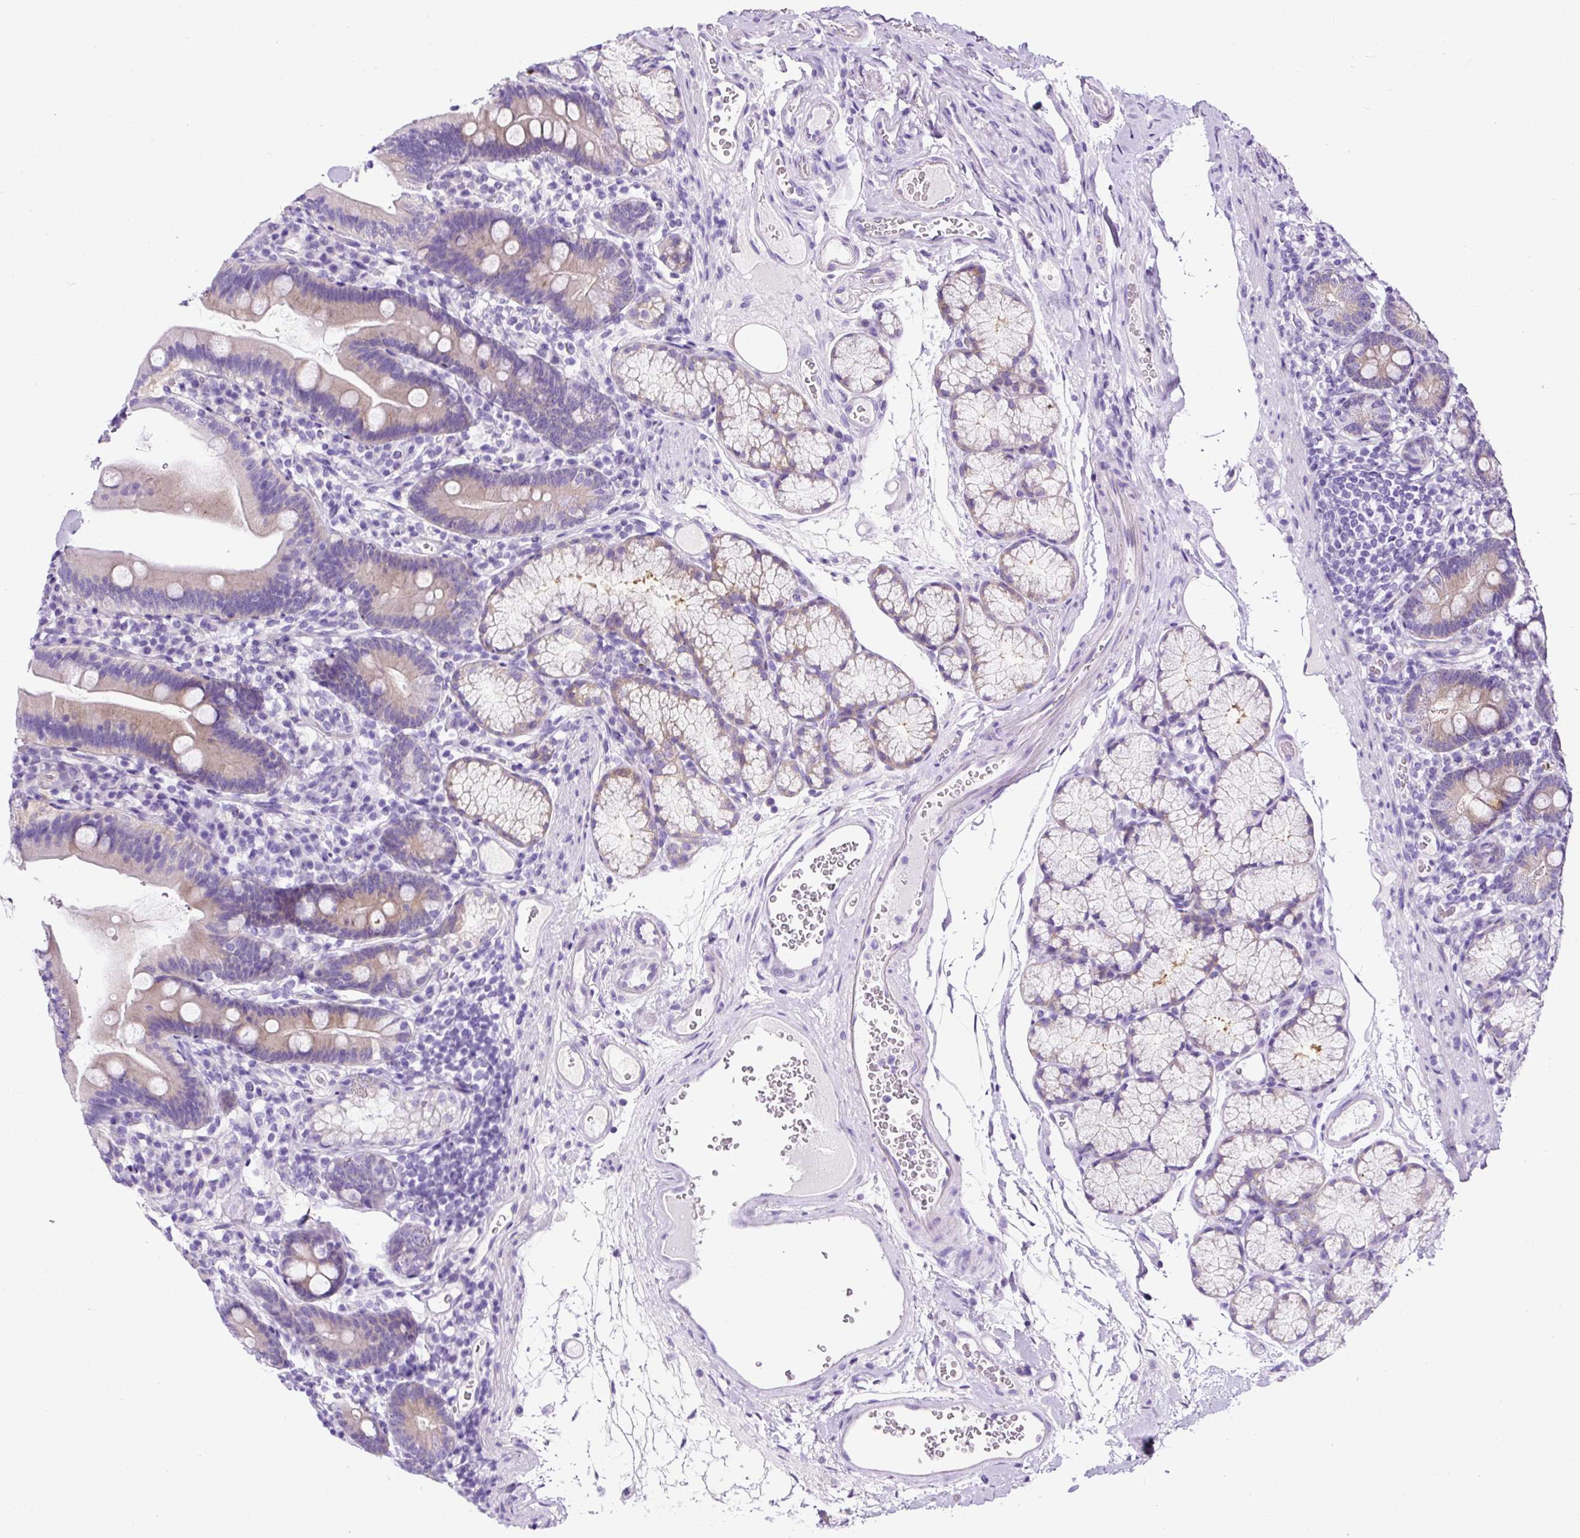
{"staining": {"intensity": "weak", "quantity": "<25%", "location": "cytoplasmic/membranous"}, "tissue": "duodenum", "cell_type": "Glandular cells", "image_type": "normal", "snomed": [{"axis": "morphology", "description": "Normal tissue, NOS"}, {"axis": "topography", "description": "Duodenum"}], "caption": "DAB immunohistochemical staining of normal human duodenum displays no significant staining in glandular cells. (Stains: DAB (3,3'-diaminobenzidine) immunohistochemistry with hematoxylin counter stain, Microscopy: brightfield microscopy at high magnification).", "gene": "STOX2", "patient": {"sex": "female", "age": 67}}